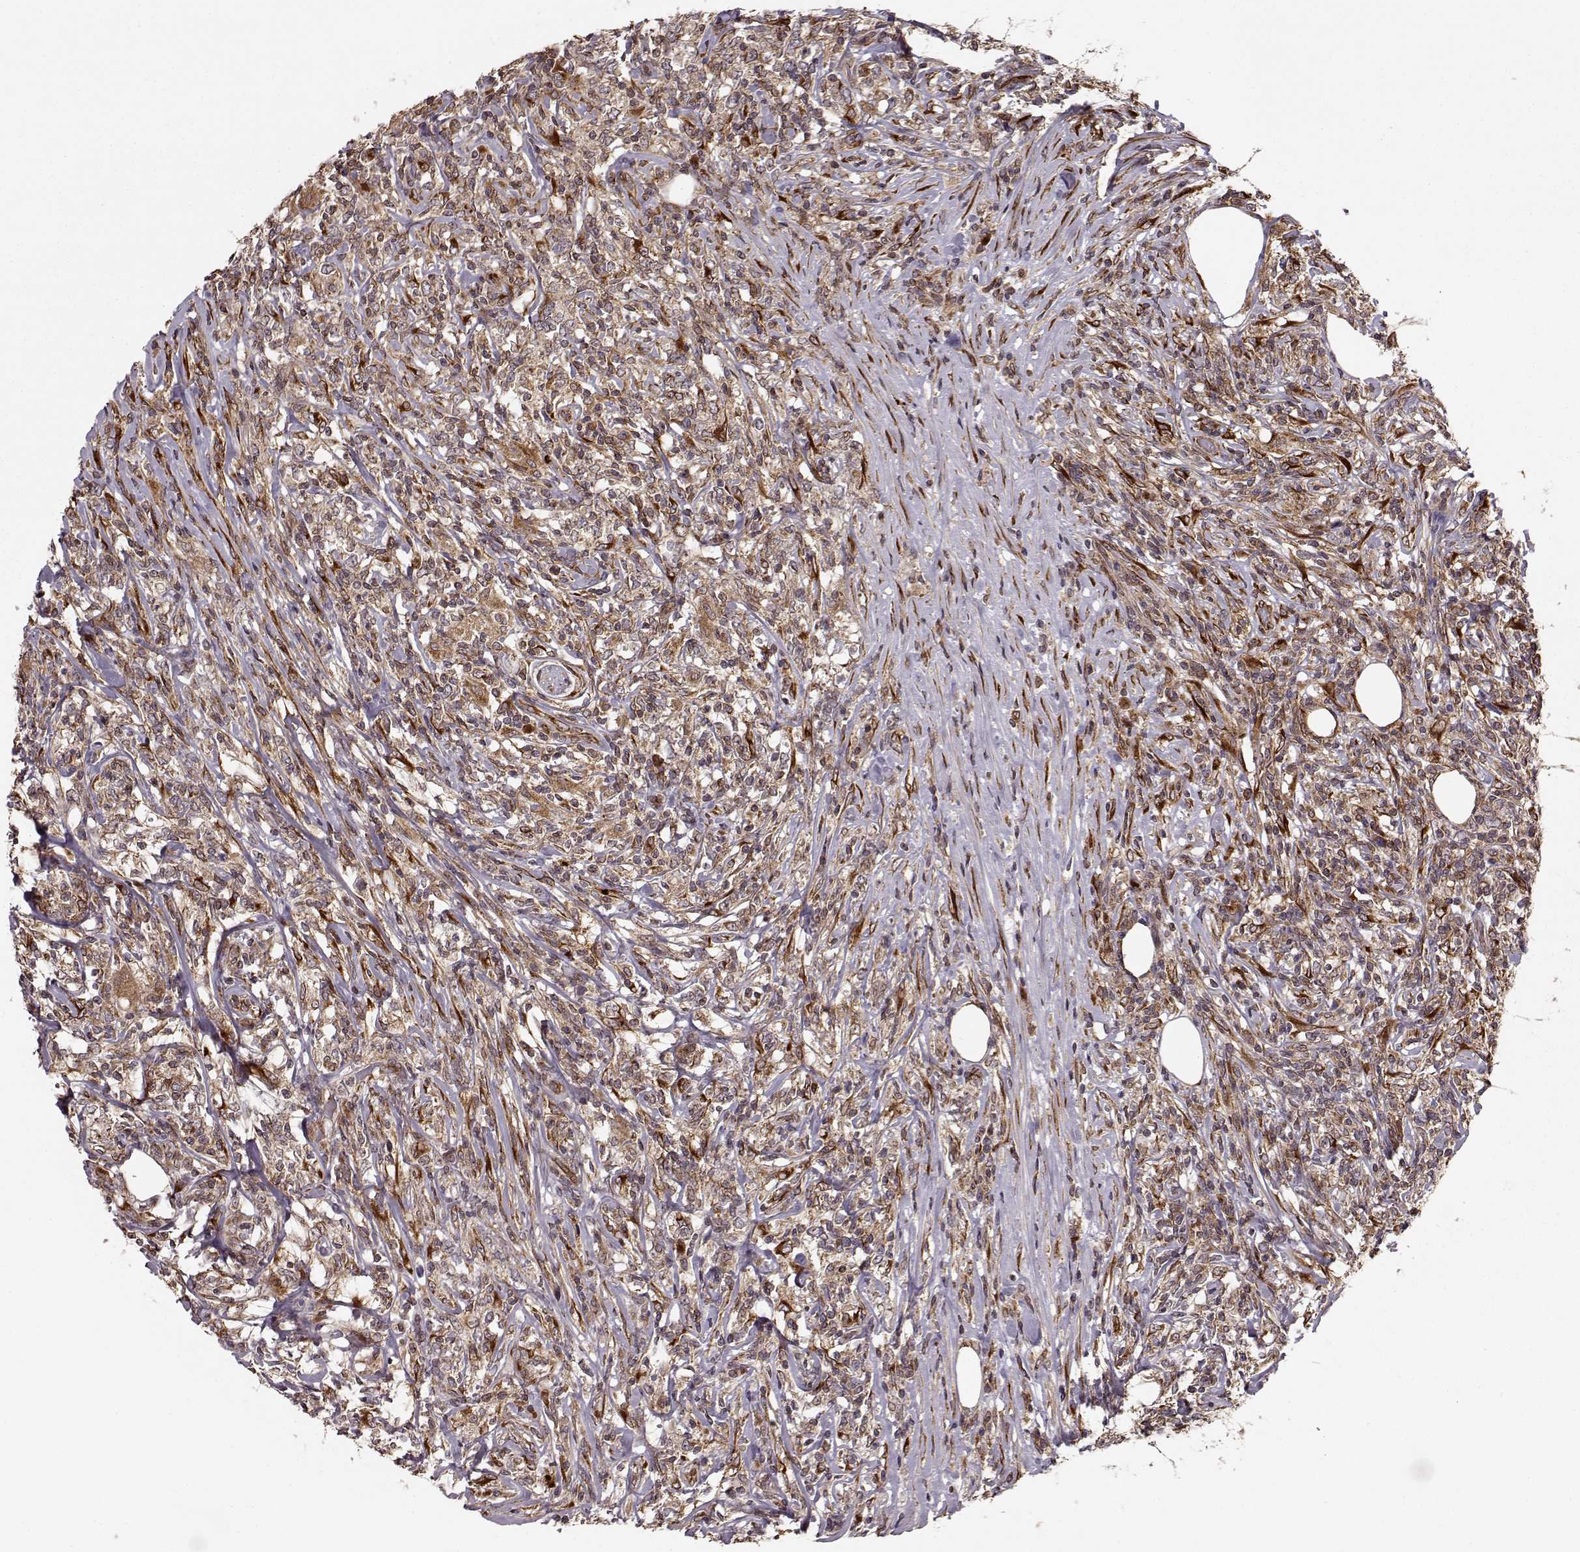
{"staining": {"intensity": "moderate", "quantity": ">75%", "location": "cytoplasmic/membranous"}, "tissue": "lymphoma", "cell_type": "Tumor cells", "image_type": "cancer", "snomed": [{"axis": "morphology", "description": "Malignant lymphoma, non-Hodgkin's type, High grade"}, {"axis": "topography", "description": "Lymph node"}], "caption": "Protein analysis of lymphoma tissue displays moderate cytoplasmic/membranous expression in approximately >75% of tumor cells. Using DAB (3,3'-diaminobenzidine) (brown) and hematoxylin (blue) stains, captured at high magnification using brightfield microscopy.", "gene": "YIPF5", "patient": {"sex": "female", "age": 84}}